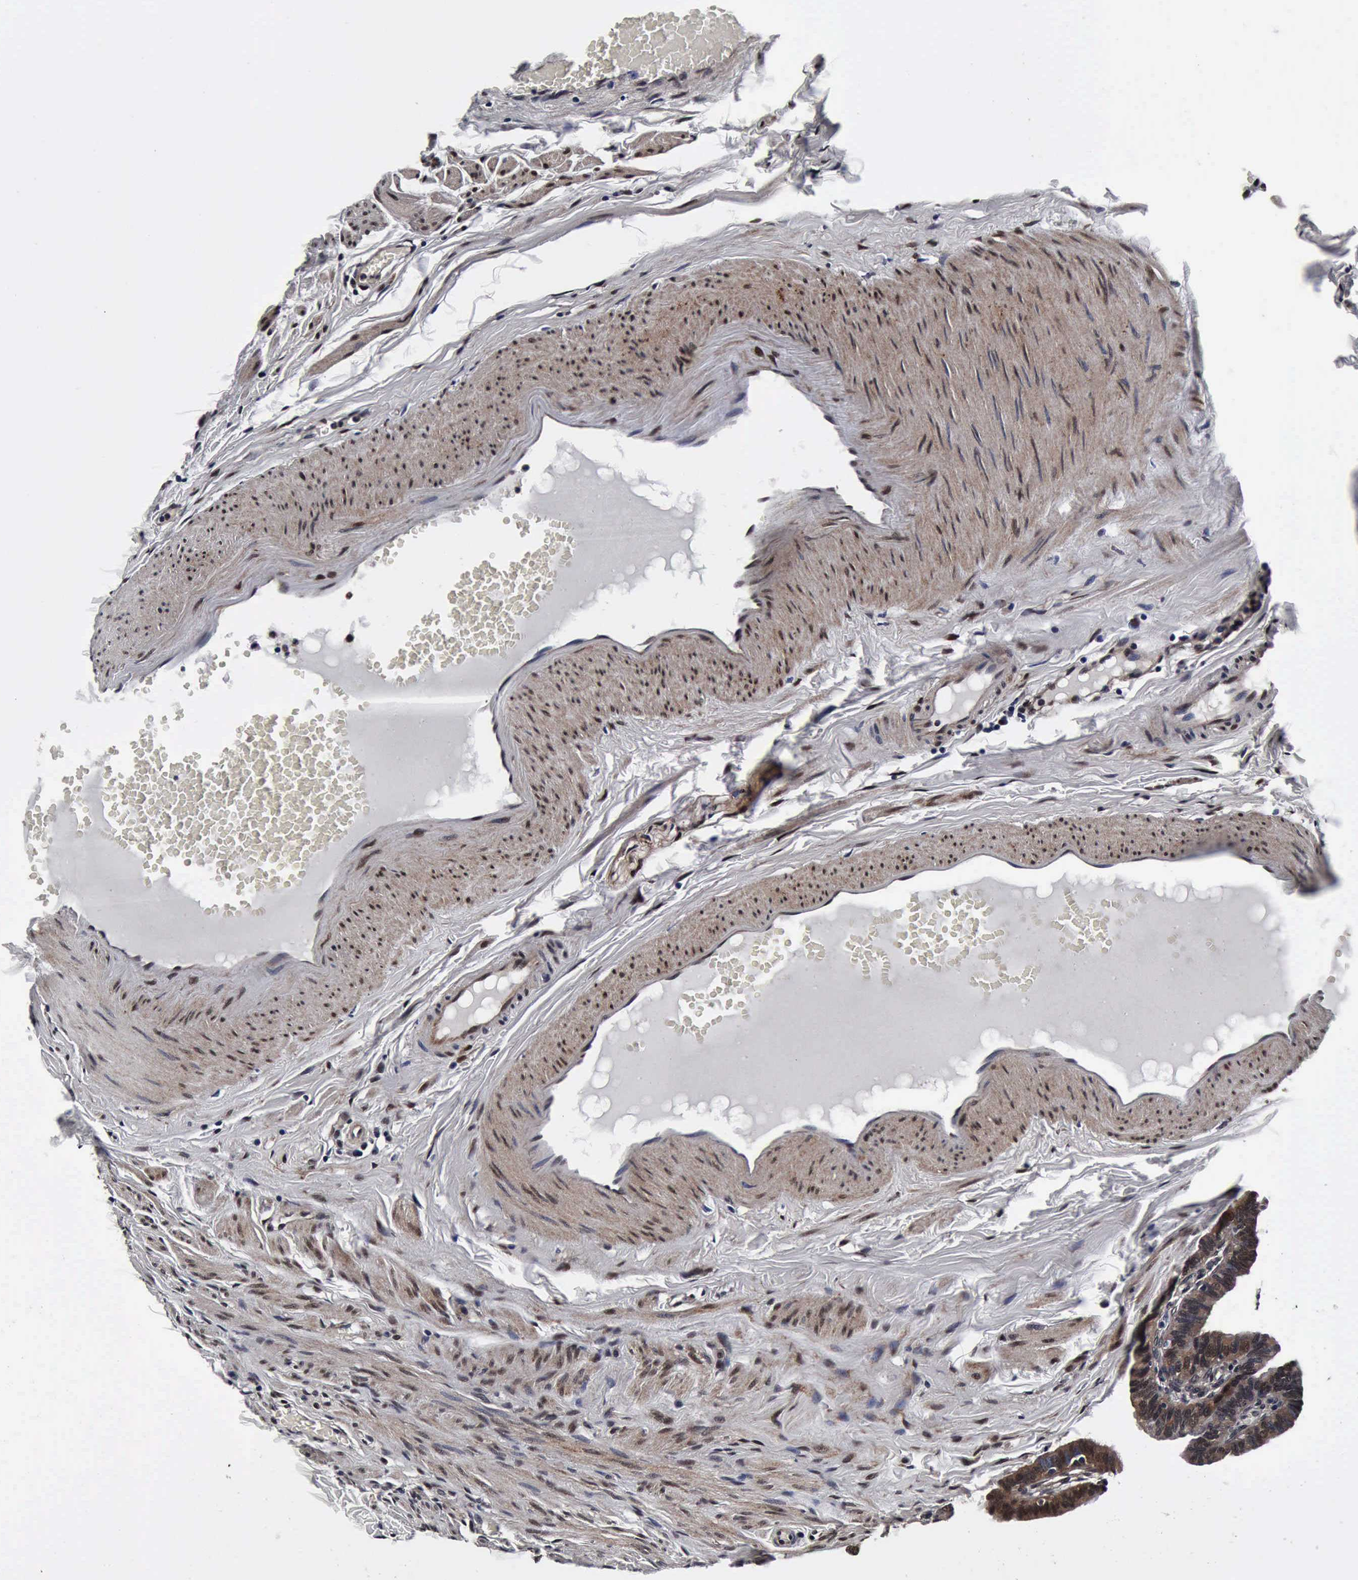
{"staining": {"intensity": "strong", "quantity": ">75%", "location": "cytoplasmic/membranous,nuclear"}, "tissue": "fallopian tube", "cell_type": "Glandular cells", "image_type": "normal", "snomed": [{"axis": "morphology", "description": "Normal tissue, NOS"}, {"axis": "topography", "description": "Fallopian tube"}, {"axis": "topography", "description": "Ovary"}], "caption": "DAB immunohistochemical staining of benign fallopian tube exhibits strong cytoplasmic/membranous,nuclear protein positivity in about >75% of glandular cells.", "gene": "UBC", "patient": {"sex": "female", "age": 51}}